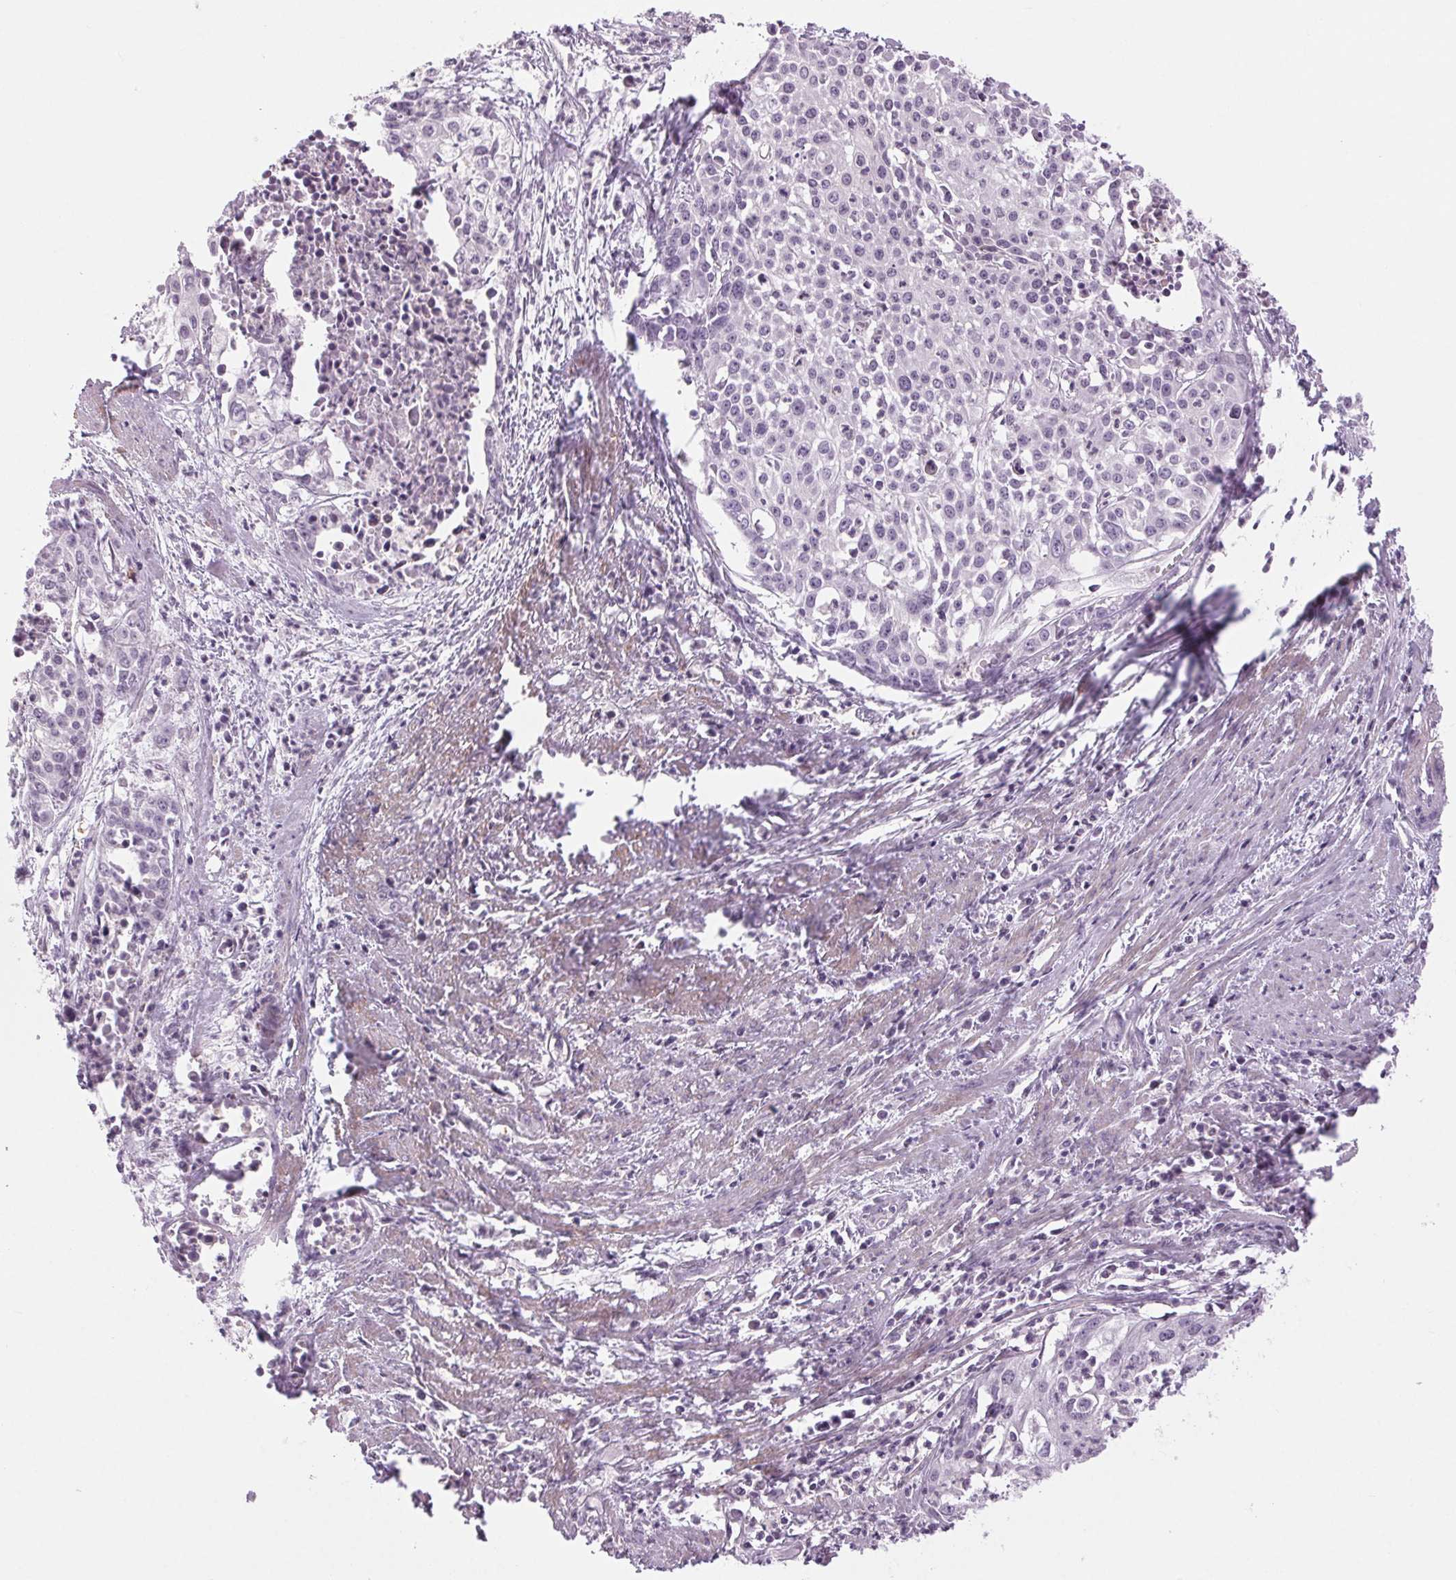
{"staining": {"intensity": "negative", "quantity": "none", "location": "none"}, "tissue": "cervical cancer", "cell_type": "Tumor cells", "image_type": "cancer", "snomed": [{"axis": "morphology", "description": "Squamous cell carcinoma, NOS"}, {"axis": "topography", "description": "Cervix"}], "caption": "Cervical squamous cell carcinoma was stained to show a protein in brown. There is no significant expression in tumor cells.", "gene": "HHLA2", "patient": {"sex": "female", "age": 39}}